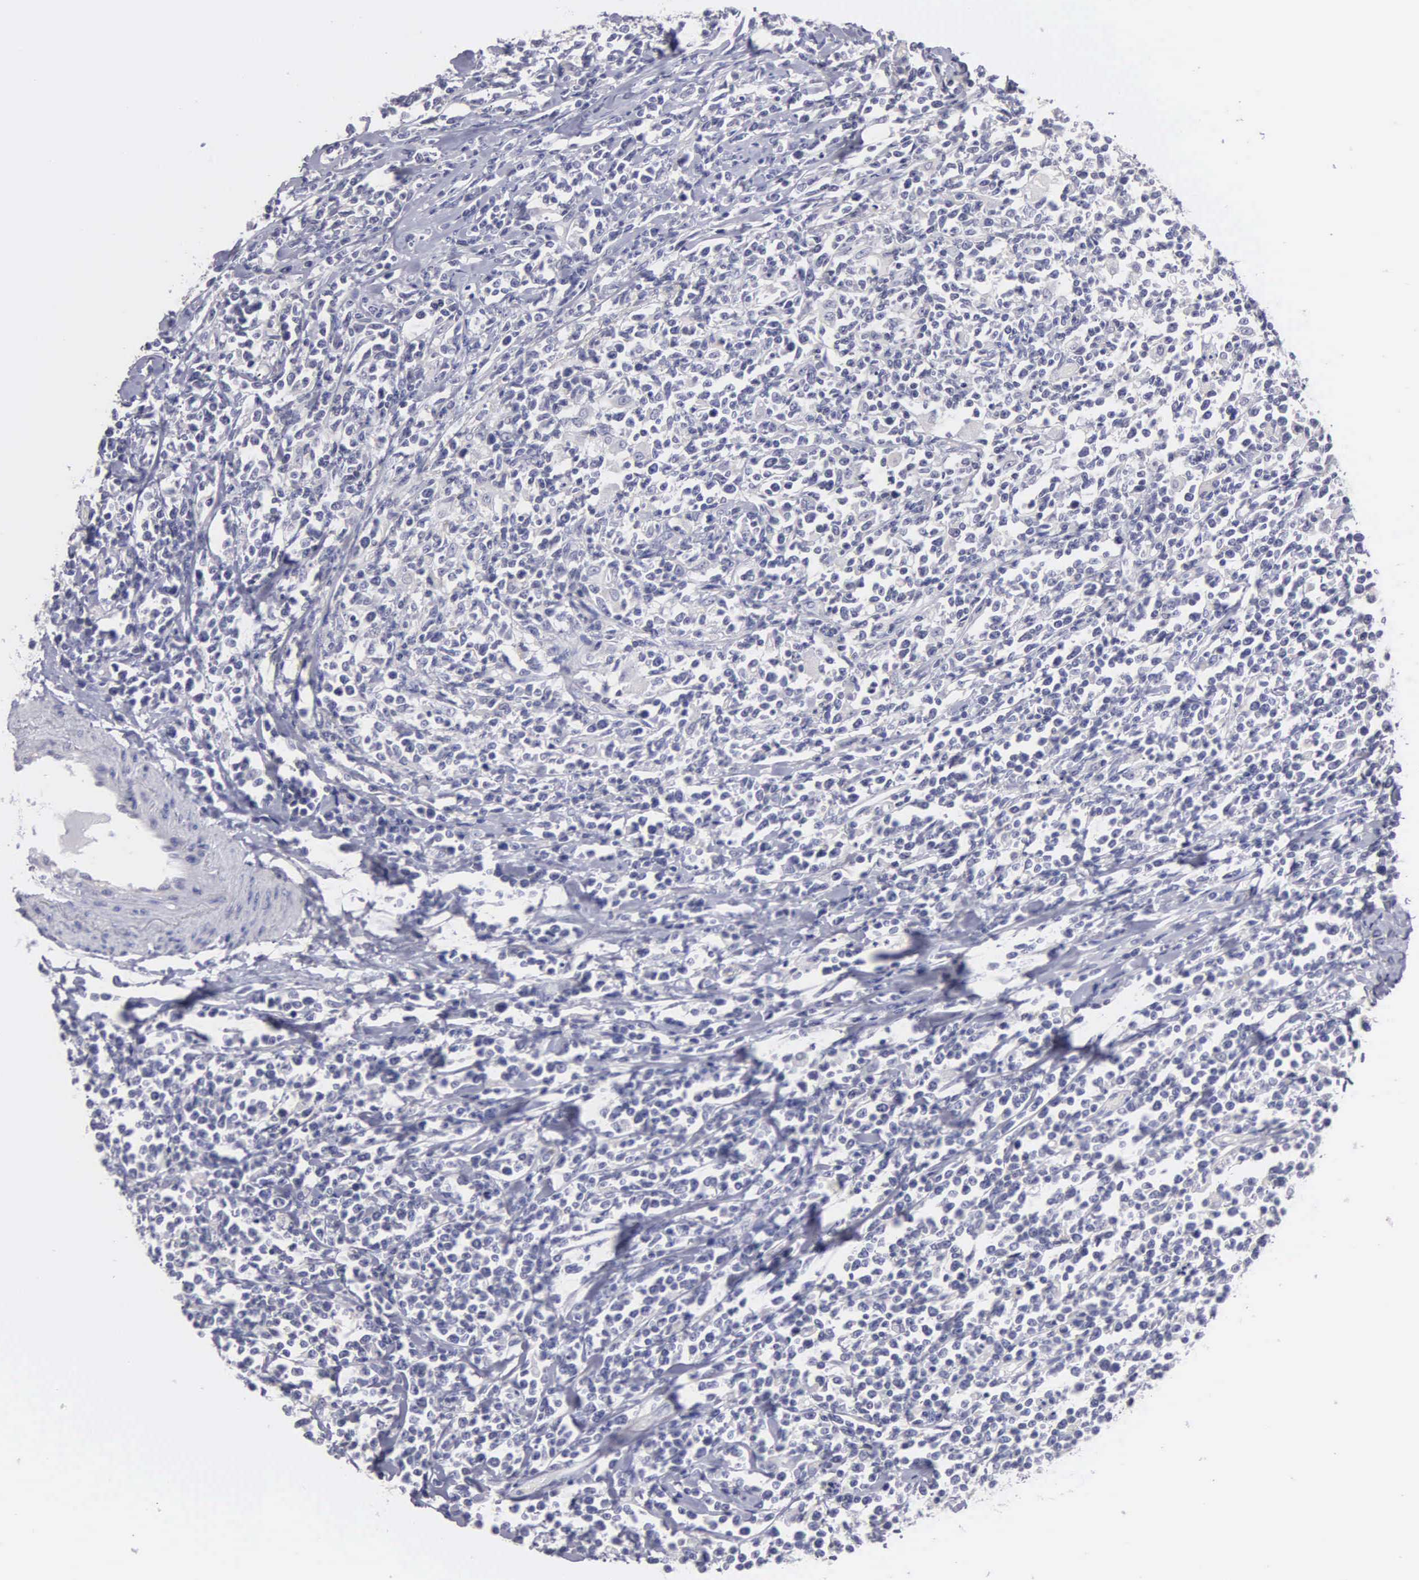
{"staining": {"intensity": "negative", "quantity": "none", "location": "none"}, "tissue": "lymphoma", "cell_type": "Tumor cells", "image_type": "cancer", "snomed": [{"axis": "morphology", "description": "Malignant lymphoma, non-Hodgkin's type, High grade"}, {"axis": "topography", "description": "Colon"}], "caption": "A histopathology image of human malignant lymphoma, non-Hodgkin's type (high-grade) is negative for staining in tumor cells. (DAB IHC with hematoxylin counter stain).", "gene": "BRD1", "patient": {"sex": "male", "age": 82}}